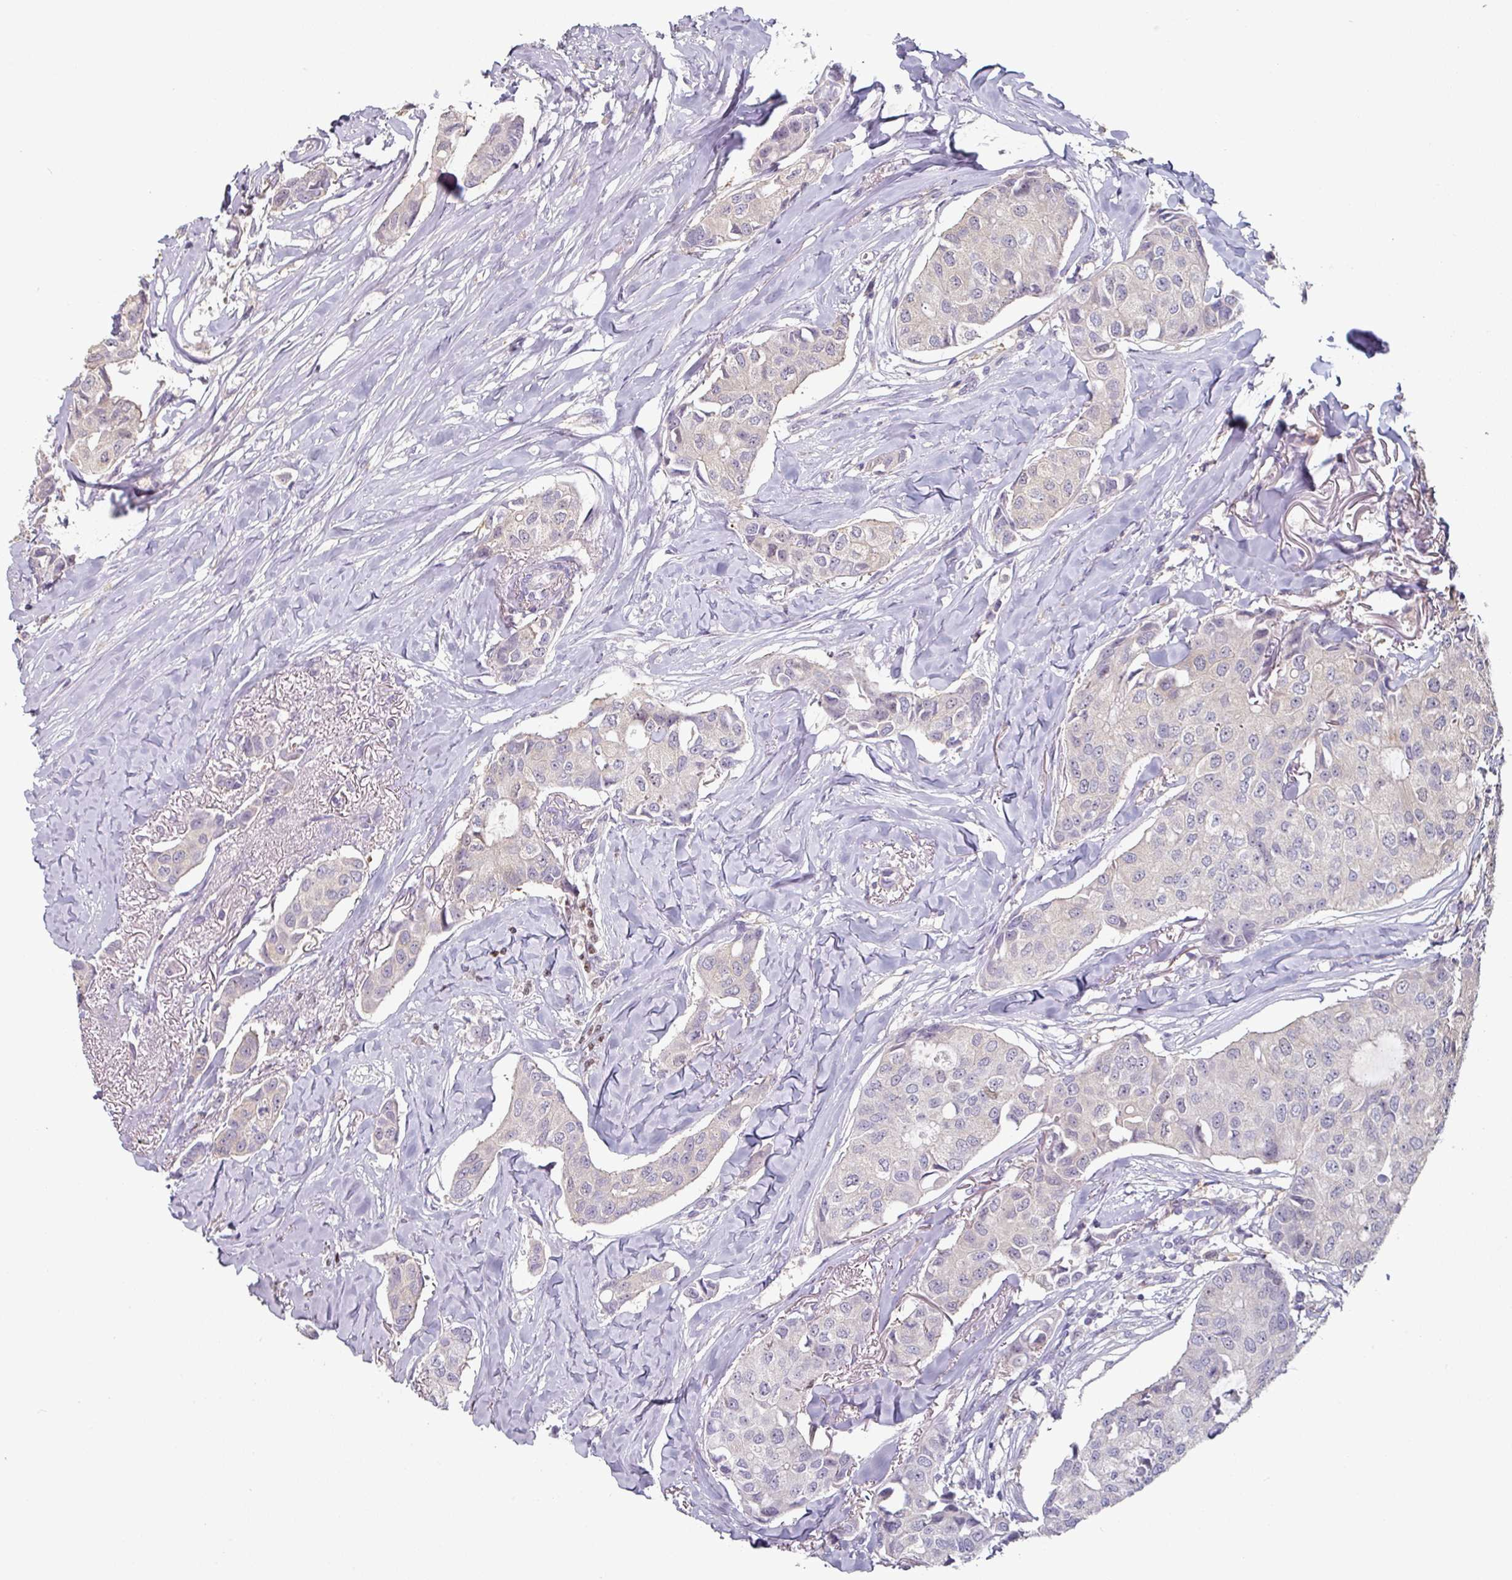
{"staining": {"intensity": "negative", "quantity": "none", "location": "none"}, "tissue": "breast cancer", "cell_type": "Tumor cells", "image_type": "cancer", "snomed": [{"axis": "morphology", "description": "Duct carcinoma"}, {"axis": "topography", "description": "Breast"}], "caption": "This is an IHC micrograph of breast cancer (invasive ductal carcinoma). There is no positivity in tumor cells.", "gene": "ZBTB6", "patient": {"sex": "female", "age": 80}}